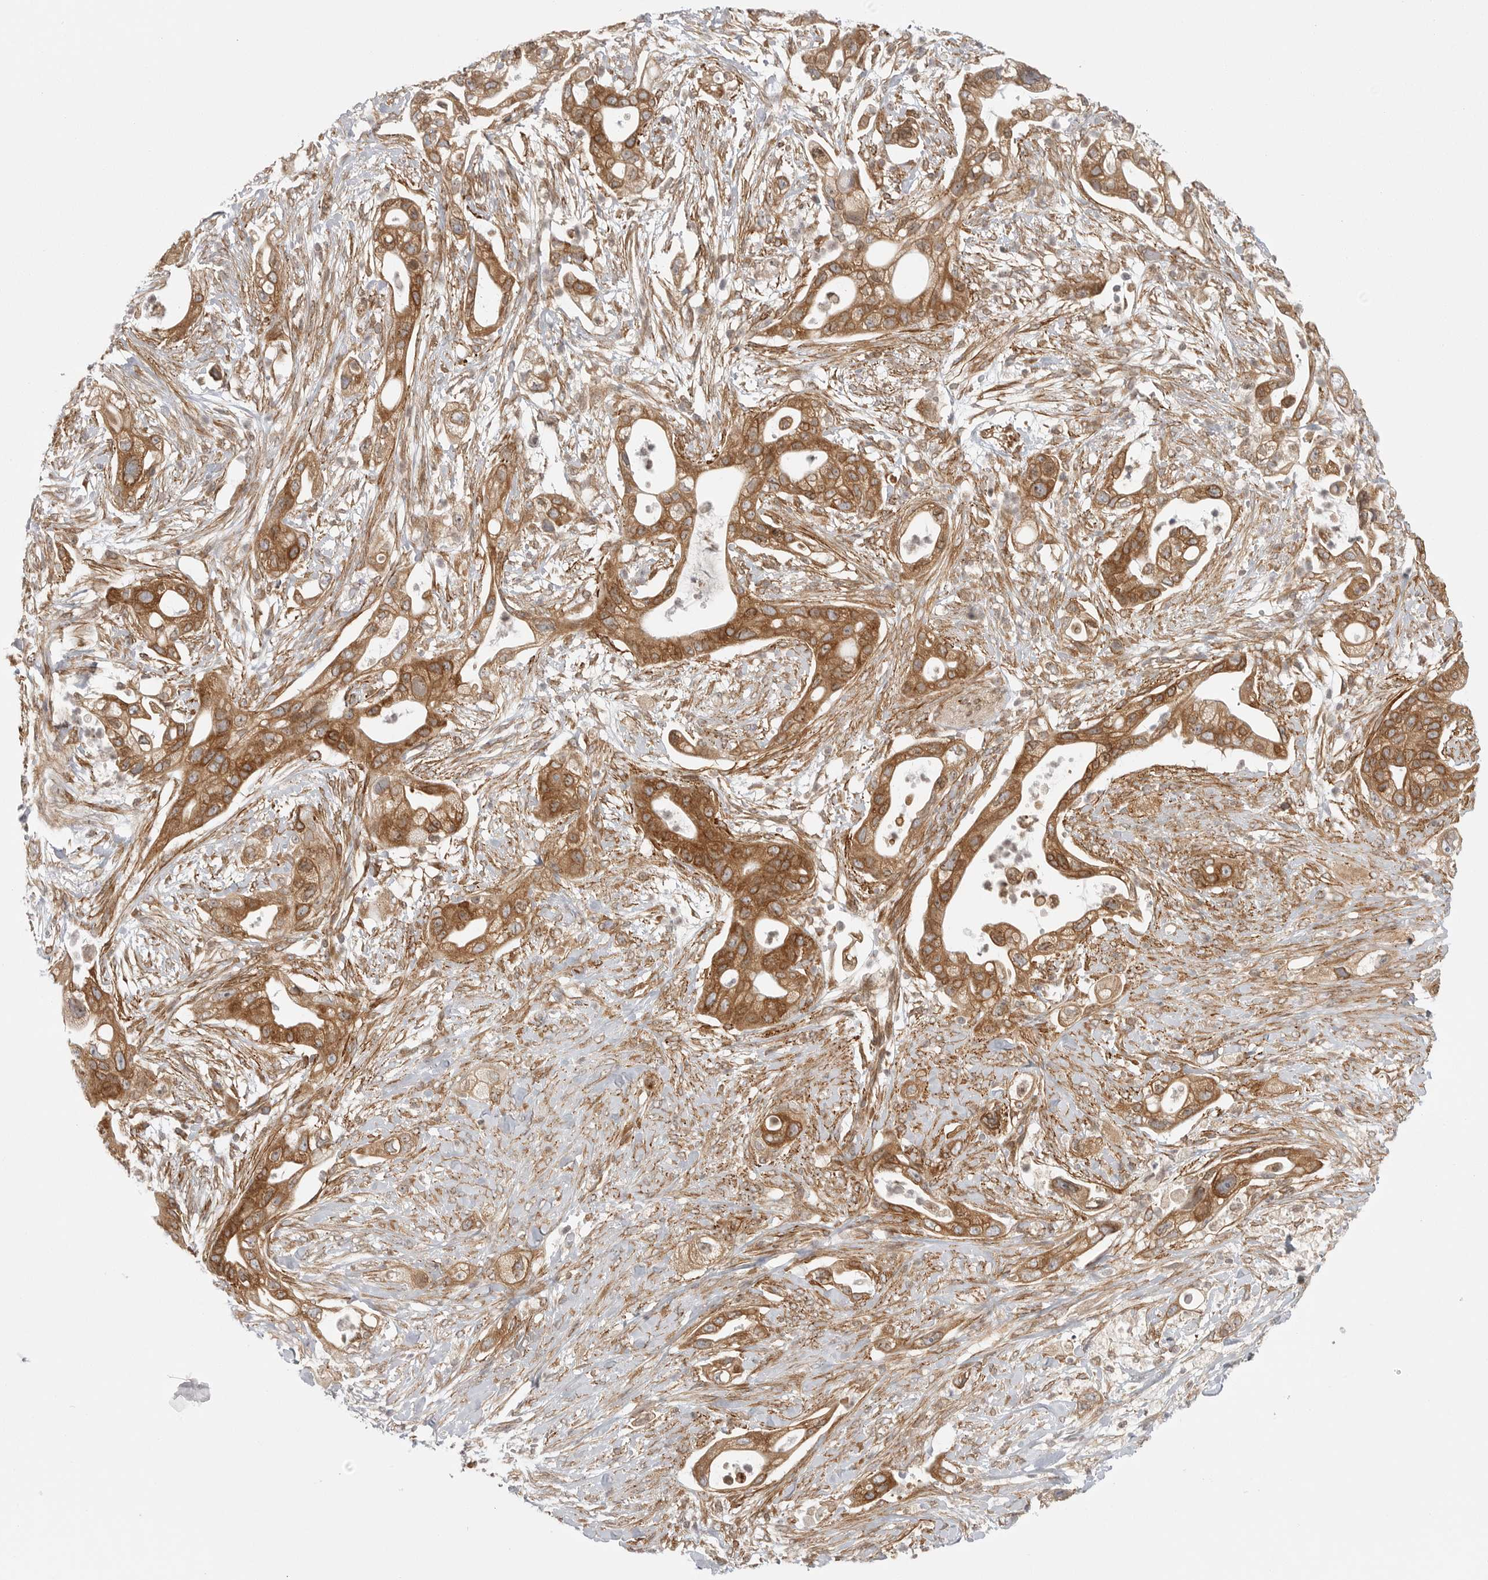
{"staining": {"intensity": "moderate", "quantity": ">75%", "location": "cytoplasmic/membranous"}, "tissue": "pancreatic cancer", "cell_type": "Tumor cells", "image_type": "cancer", "snomed": [{"axis": "morphology", "description": "Adenocarcinoma, NOS"}, {"axis": "topography", "description": "Pancreas"}], "caption": "IHC of human adenocarcinoma (pancreatic) reveals medium levels of moderate cytoplasmic/membranous staining in about >75% of tumor cells.", "gene": "CERS2", "patient": {"sex": "male", "age": 53}}